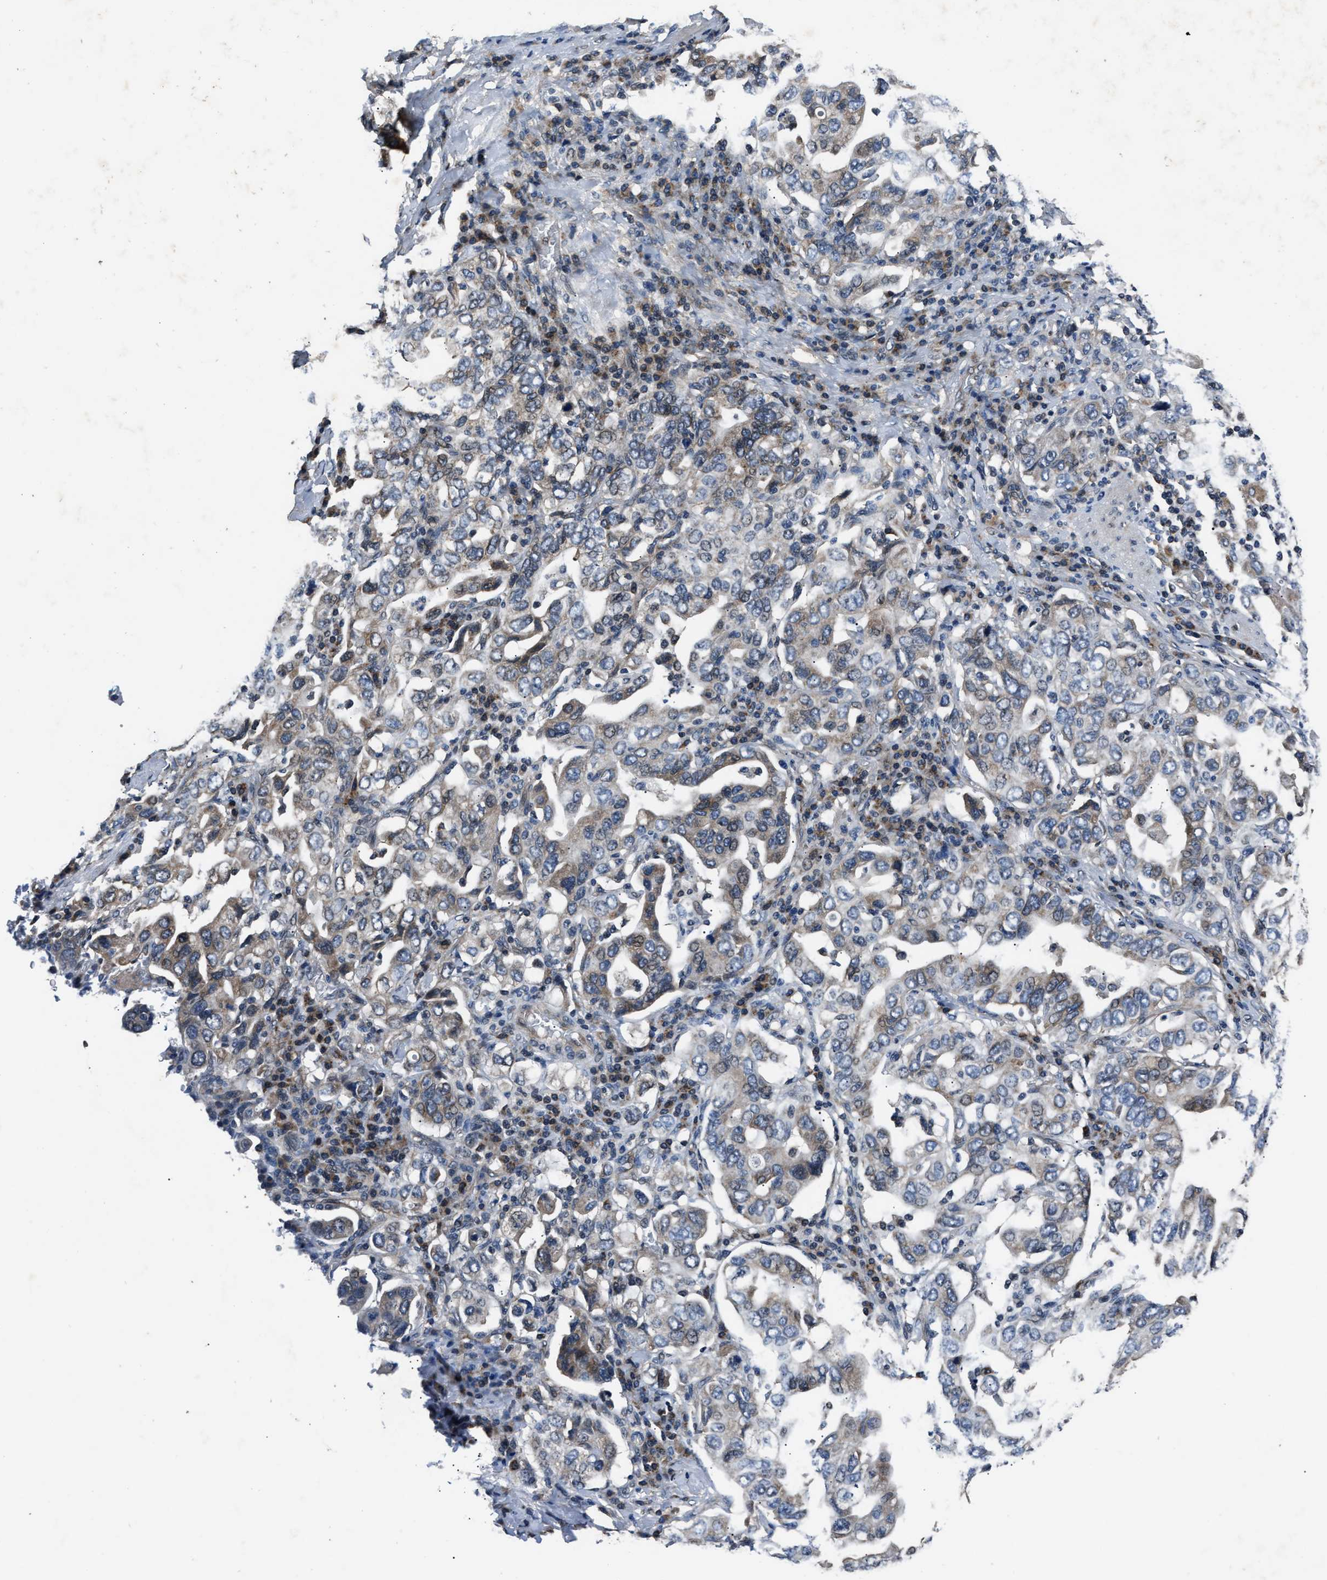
{"staining": {"intensity": "weak", "quantity": "<25%", "location": "cytoplasmic/membranous"}, "tissue": "stomach cancer", "cell_type": "Tumor cells", "image_type": "cancer", "snomed": [{"axis": "morphology", "description": "Adenocarcinoma, NOS"}, {"axis": "topography", "description": "Stomach, upper"}], "caption": "Immunohistochemical staining of adenocarcinoma (stomach) demonstrates no significant positivity in tumor cells.", "gene": "TNRC18", "patient": {"sex": "male", "age": 62}}